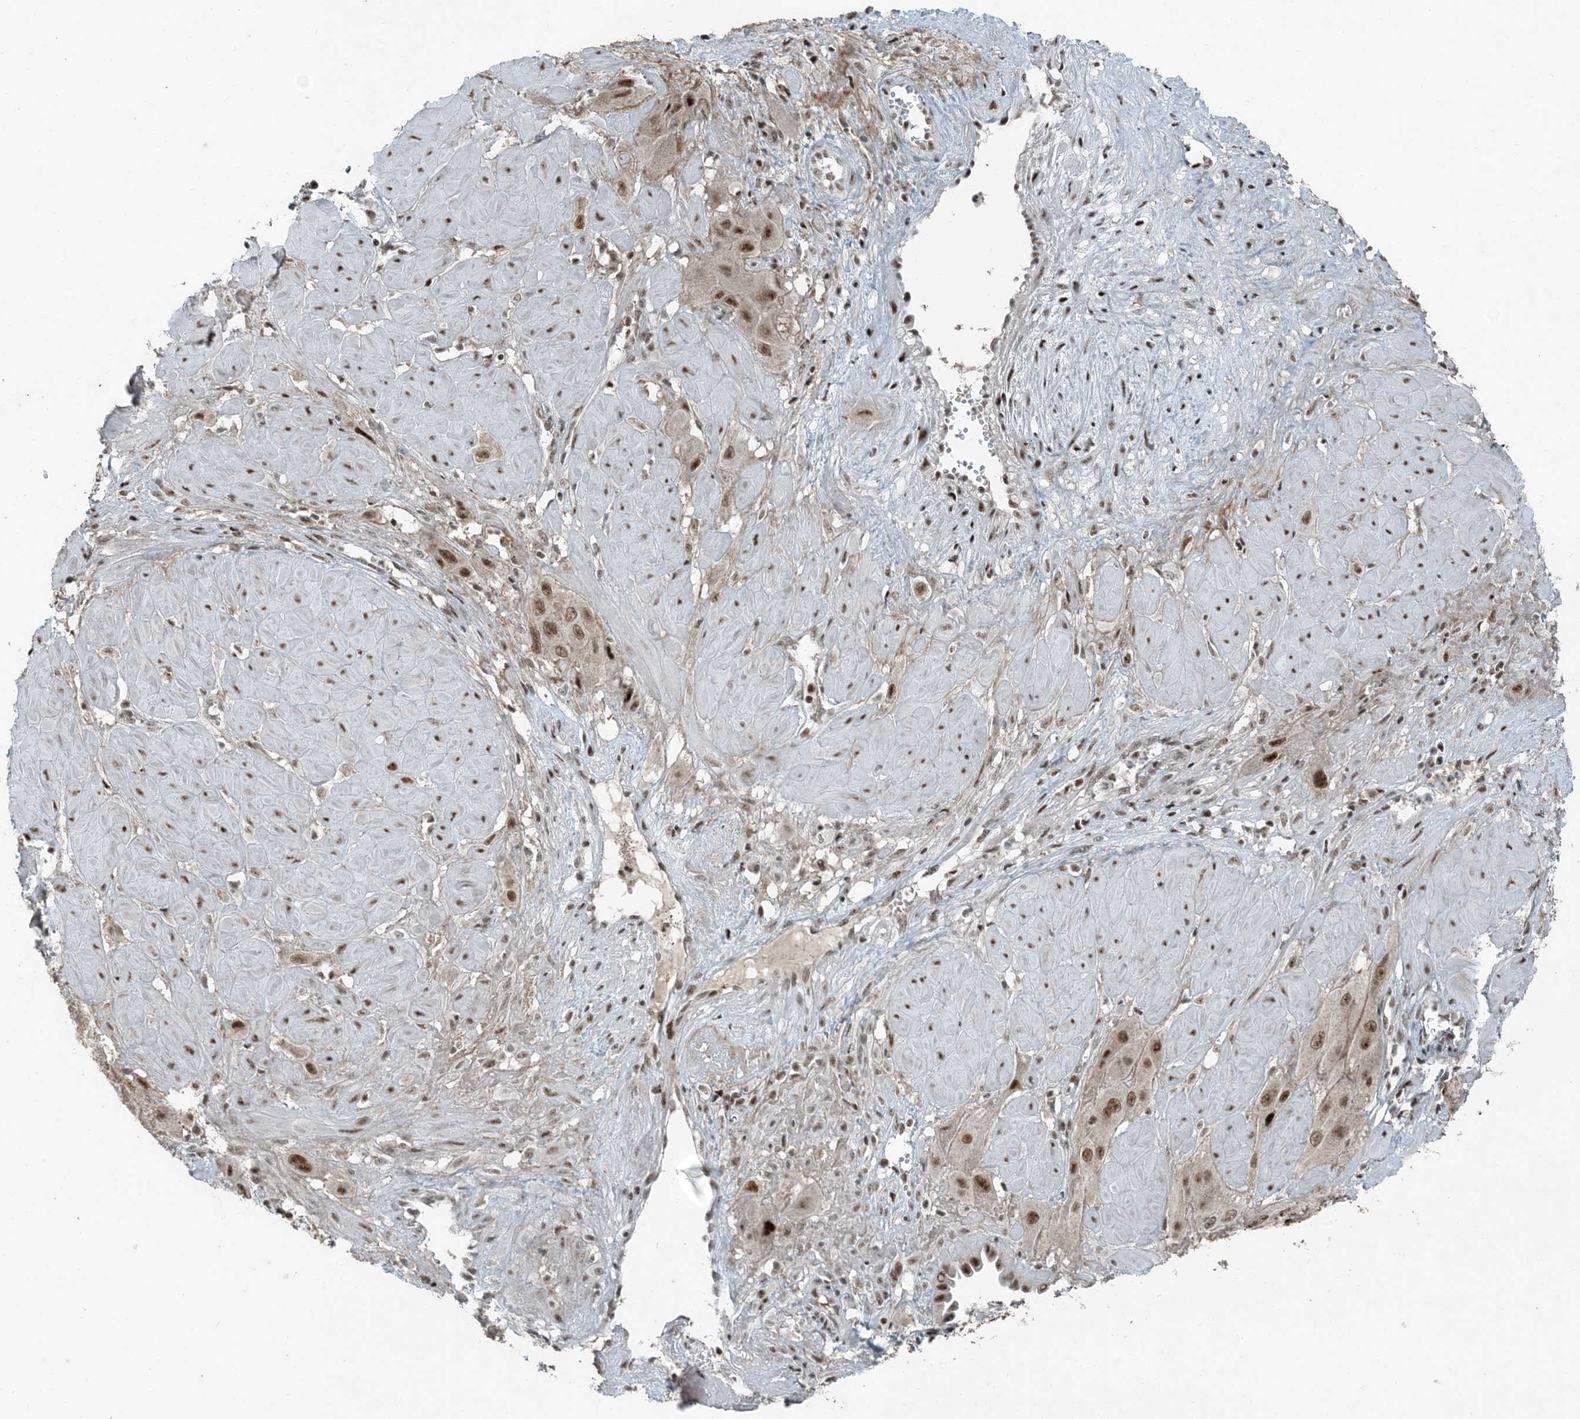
{"staining": {"intensity": "moderate", "quantity": ">75%", "location": "nuclear"}, "tissue": "cervical cancer", "cell_type": "Tumor cells", "image_type": "cancer", "snomed": [{"axis": "morphology", "description": "Squamous cell carcinoma, NOS"}, {"axis": "topography", "description": "Cervix"}], "caption": "Tumor cells demonstrate medium levels of moderate nuclear expression in about >75% of cells in squamous cell carcinoma (cervical).", "gene": "TADA2B", "patient": {"sex": "female", "age": 34}}